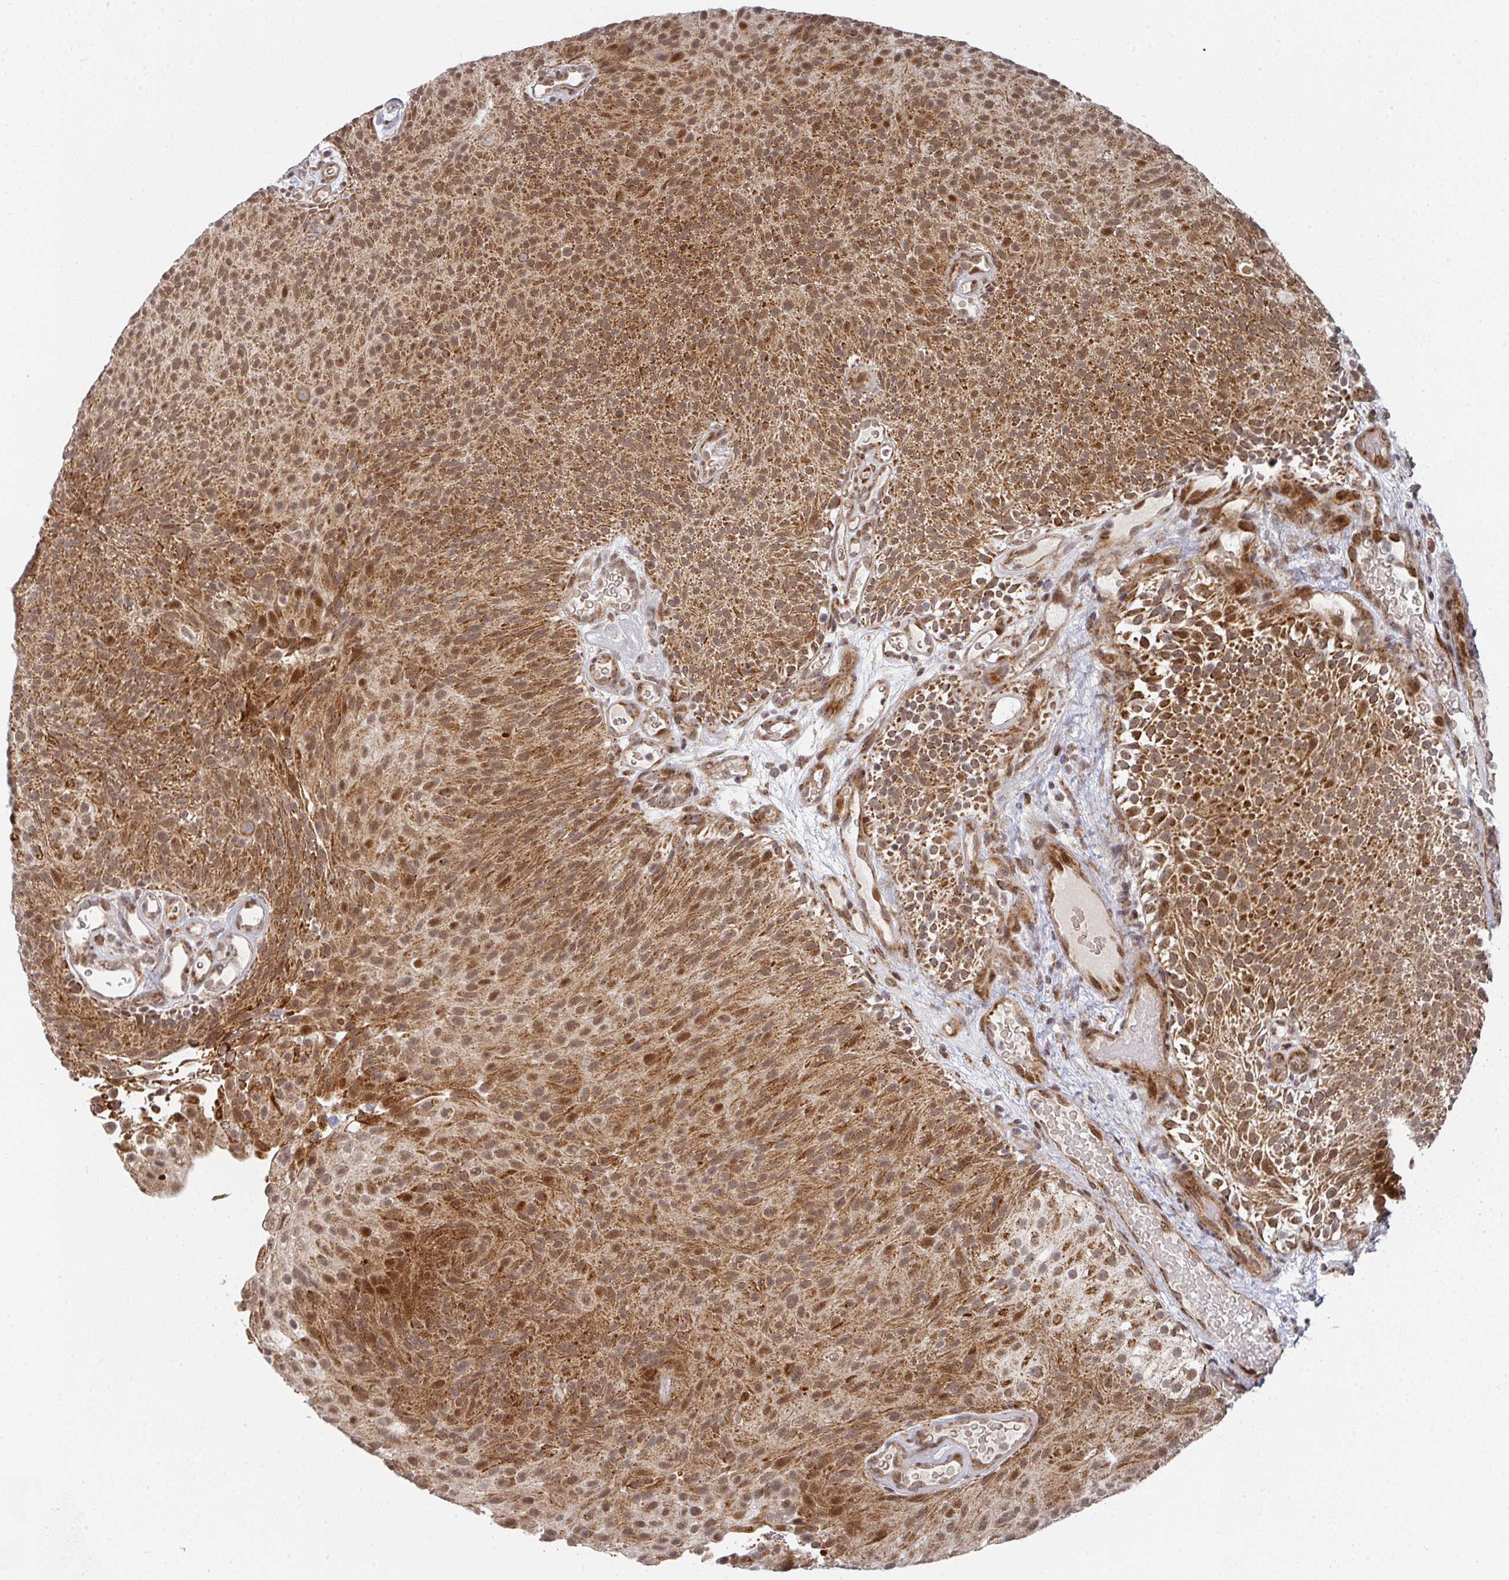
{"staining": {"intensity": "moderate", "quantity": ">75%", "location": "cytoplasmic/membranous,nuclear"}, "tissue": "urothelial cancer", "cell_type": "Tumor cells", "image_type": "cancer", "snomed": [{"axis": "morphology", "description": "Urothelial carcinoma, Low grade"}, {"axis": "topography", "description": "Urinary bladder"}], "caption": "This micrograph demonstrates IHC staining of human urothelial cancer, with medium moderate cytoplasmic/membranous and nuclear positivity in about >75% of tumor cells.", "gene": "RBBP5", "patient": {"sex": "male", "age": 78}}